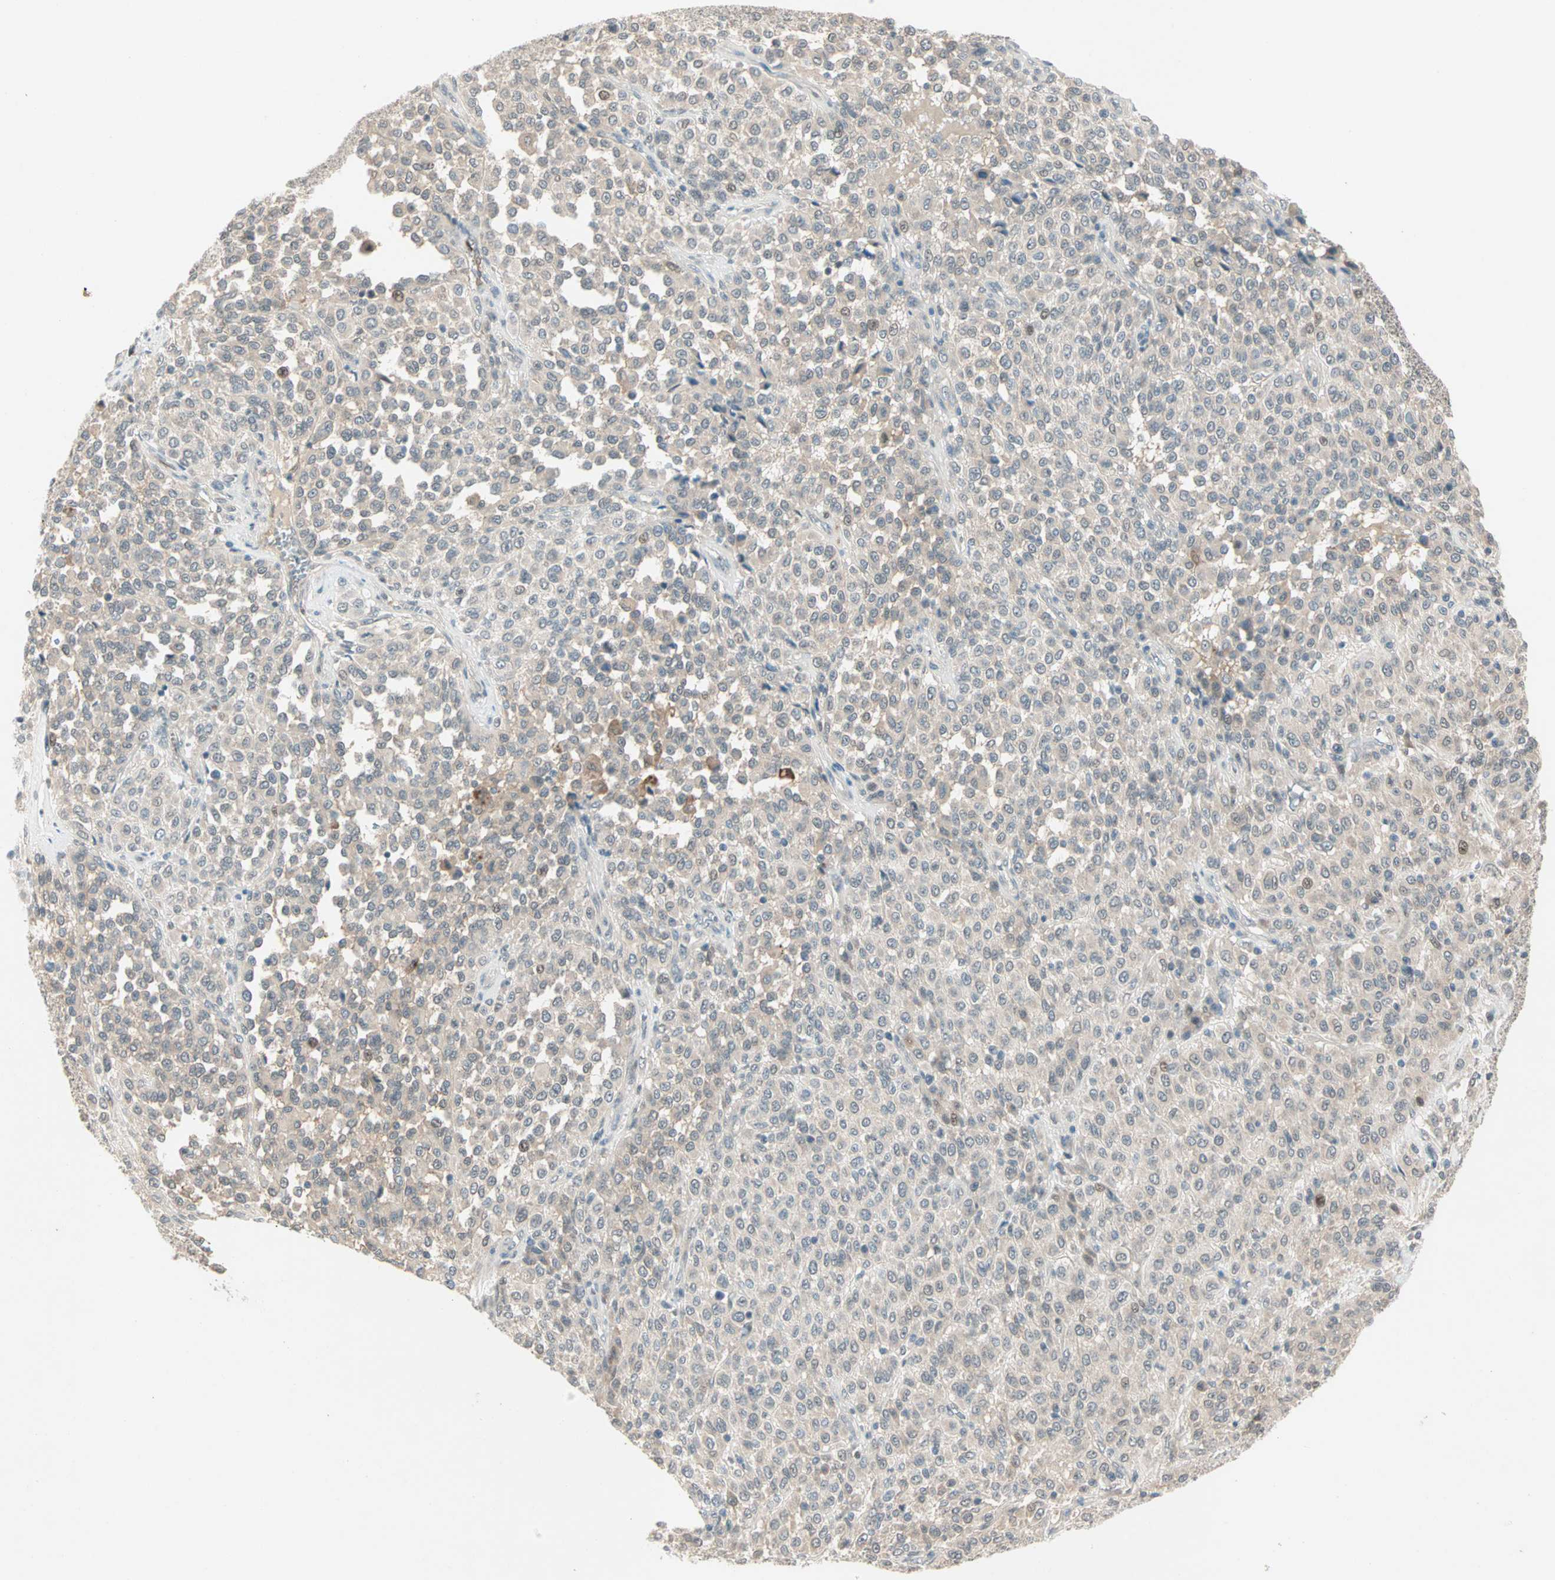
{"staining": {"intensity": "weak", "quantity": "25%-75%", "location": "cytoplasmic/membranous"}, "tissue": "melanoma", "cell_type": "Tumor cells", "image_type": "cancer", "snomed": [{"axis": "morphology", "description": "Malignant melanoma, Metastatic site"}, {"axis": "topography", "description": "Pancreas"}], "caption": "Melanoma stained with DAB (3,3'-diaminobenzidine) immunohistochemistry displays low levels of weak cytoplasmic/membranous positivity in approximately 25%-75% of tumor cells.", "gene": "RTL6", "patient": {"sex": "female", "age": 30}}